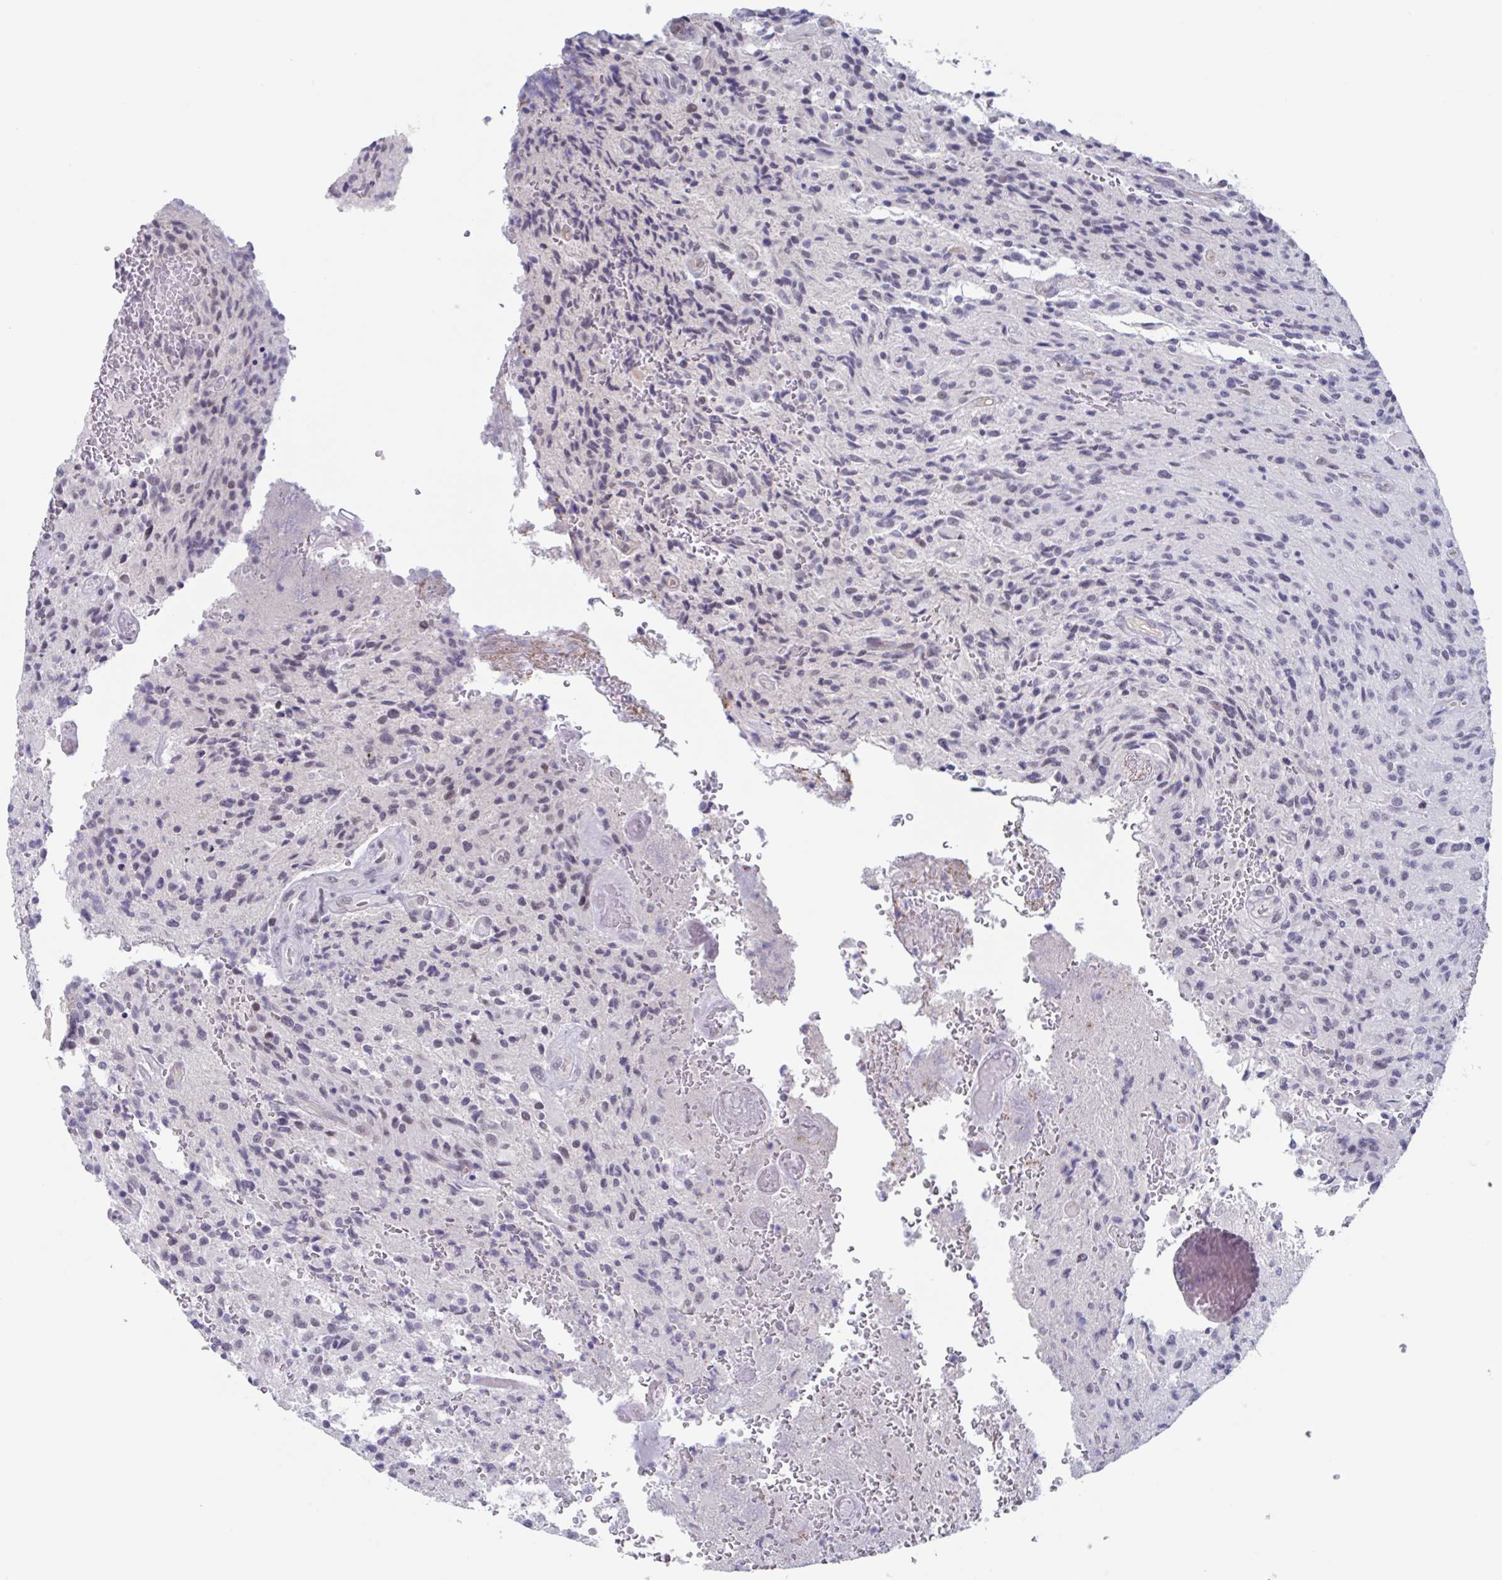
{"staining": {"intensity": "weak", "quantity": "<25%", "location": "nuclear"}, "tissue": "glioma", "cell_type": "Tumor cells", "image_type": "cancer", "snomed": [{"axis": "morphology", "description": "Normal tissue, NOS"}, {"axis": "morphology", "description": "Glioma, malignant, High grade"}, {"axis": "topography", "description": "Cerebral cortex"}], "caption": "An immunohistochemistry micrograph of malignant glioma (high-grade) is shown. There is no staining in tumor cells of malignant glioma (high-grade). (Immunohistochemistry, brightfield microscopy, high magnification).", "gene": "KDM4D", "patient": {"sex": "male", "age": 56}}